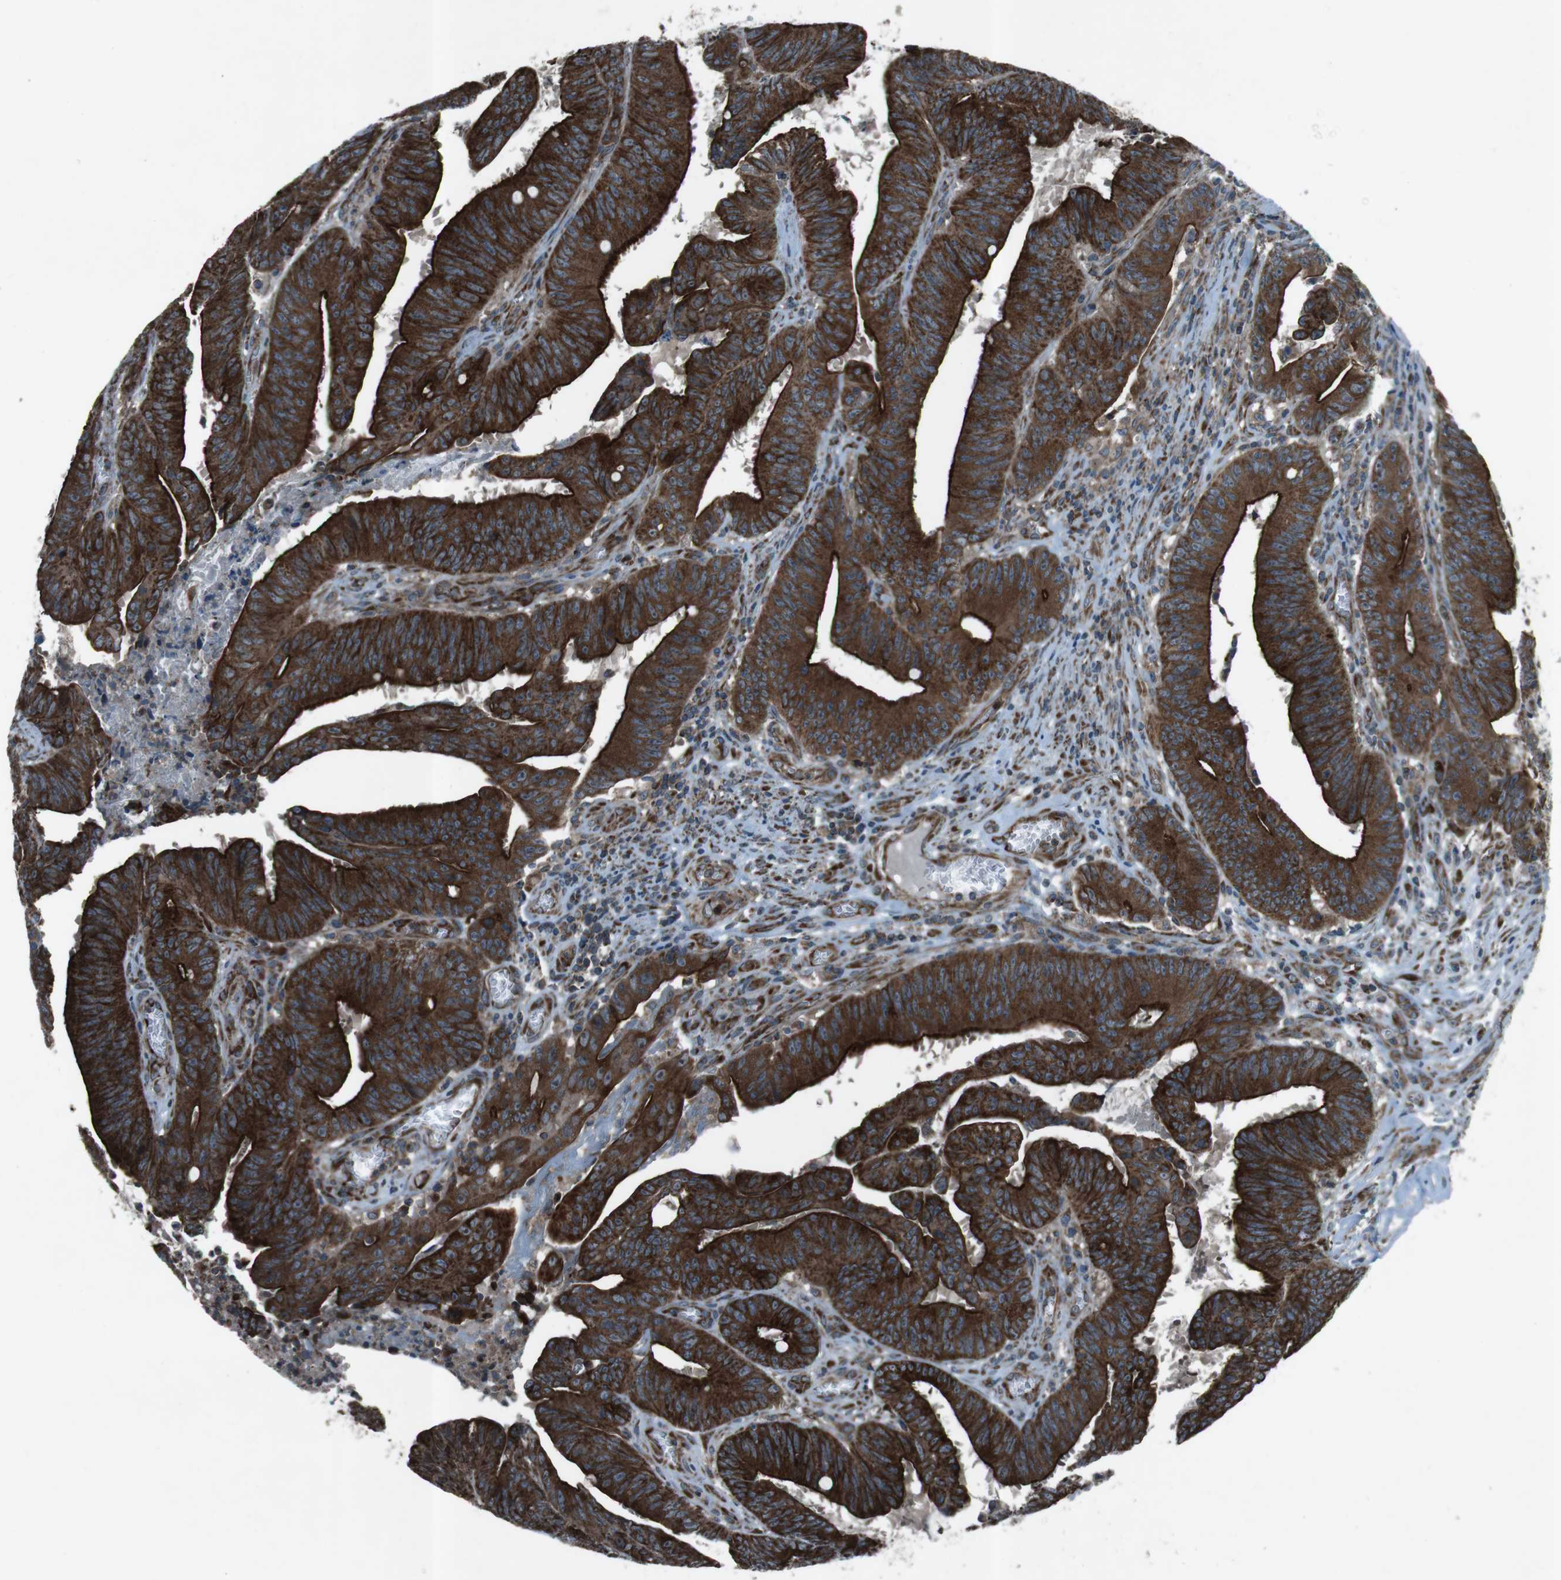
{"staining": {"intensity": "strong", "quantity": "25%-75%", "location": "cytoplasmic/membranous"}, "tissue": "colorectal cancer", "cell_type": "Tumor cells", "image_type": "cancer", "snomed": [{"axis": "morphology", "description": "Adenocarcinoma, NOS"}, {"axis": "topography", "description": "Colon"}], "caption": "Colorectal adenocarcinoma stained with DAB immunohistochemistry exhibits high levels of strong cytoplasmic/membranous positivity in approximately 25%-75% of tumor cells.", "gene": "SLC41A1", "patient": {"sex": "male", "age": 45}}